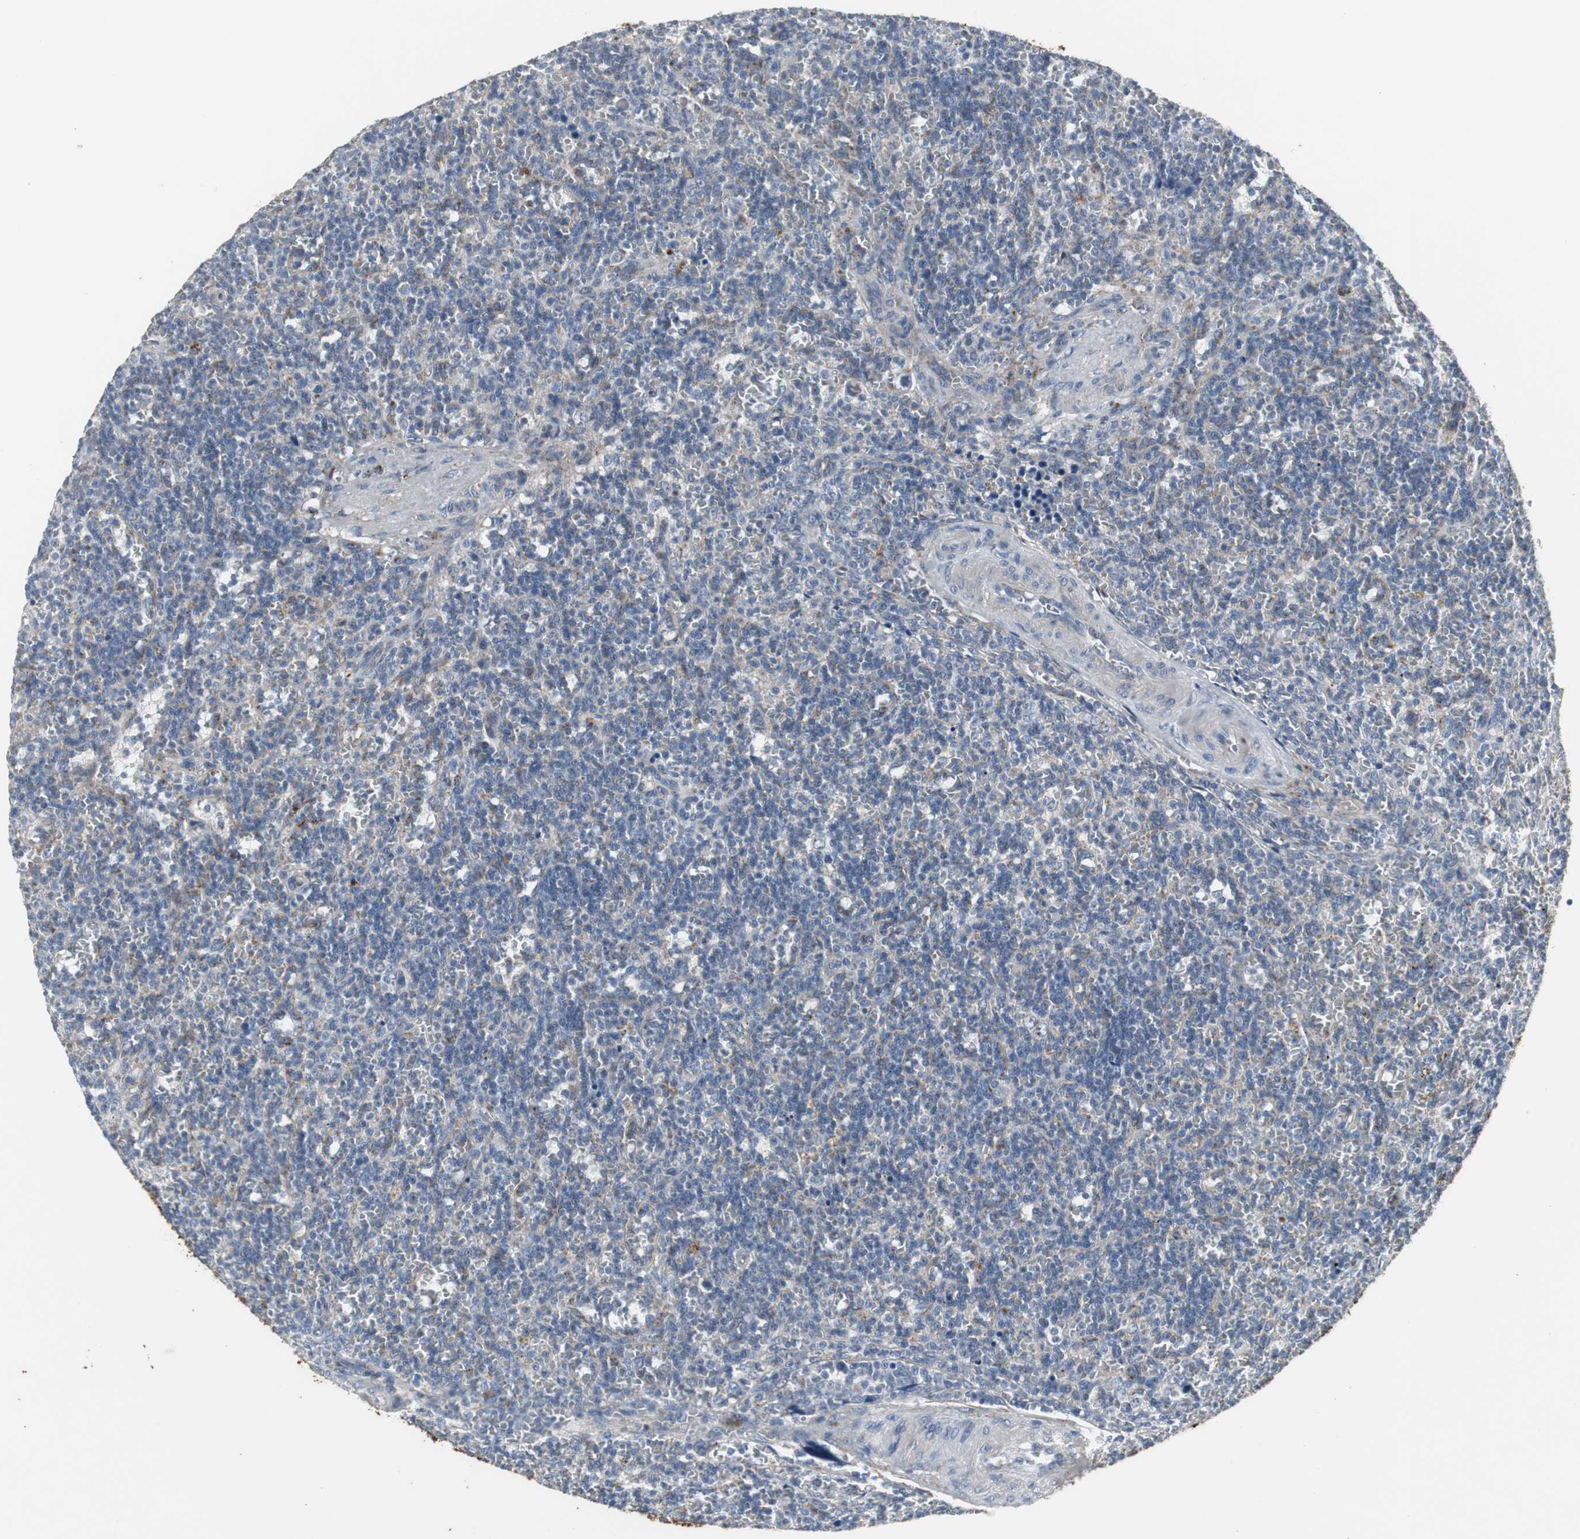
{"staining": {"intensity": "weak", "quantity": "<25%", "location": "cytoplasmic/membranous"}, "tissue": "lymphoma", "cell_type": "Tumor cells", "image_type": "cancer", "snomed": [{"axis": "morphology", "description": "Malignant lymphoma, non-Hodgkin's type, Low grade"}, {"axis": "topography", "description": "Spleen"}], "caption": "This photomicrograph is of low-grade malignant lymphoma, non-Hodgkin's type stained with immunohistochemistry to label a protein in brown with the nuclei are counter-stained blue. There is no positivity in tumor cells. The staining was performed using DAB to visualize the protein expression in brown, while the nuclei were stained in blue with hematoxylin (Magnification: 20x).", "gene": "GBA1", "patient": {"sex": "male", "age": 73}}